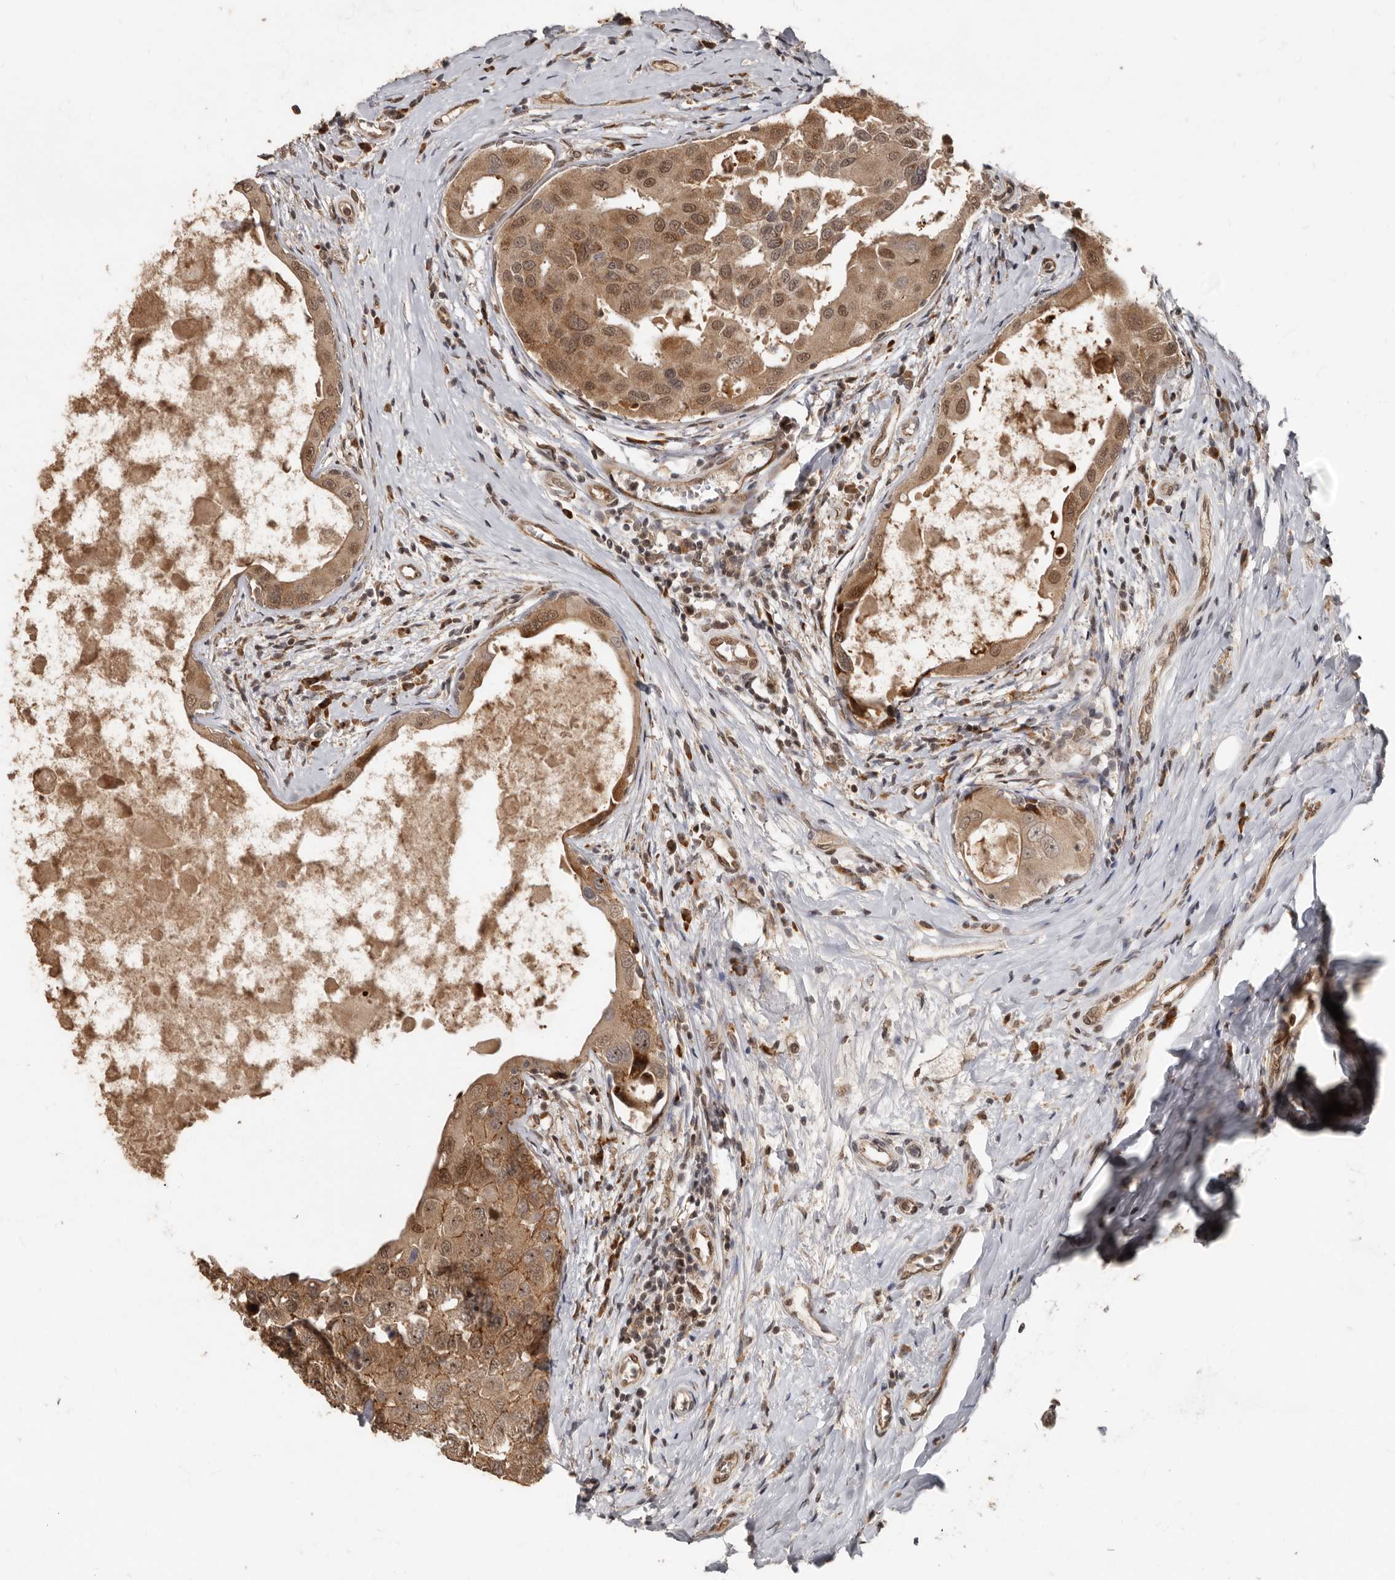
{"staining": {"intensity": "moderate", "quantity": ">75%", "location": "cytoplasmic/membranous,nuclear"}, "tissue": "breast cancer", "cell_type": "Tumor cells", "image_type": "cancer", "snomed": [{"axis": "morphology", "description": "Duct carcinoma"}, {"axis": "topography", "description": "Breast"}], "caption": "IHC image of neoplastic tissue: human breast intraductal carcinoma stained using IHC shows medium levels of moderate protein expression localized specifically in the cytoplasmic/membranous and nuclear of tumor cells, appearing as a cytoplasmic/membranous and nuclear brown color.", "gene": "LRGUK", "patient": {"sex": "female", "age": 27}}